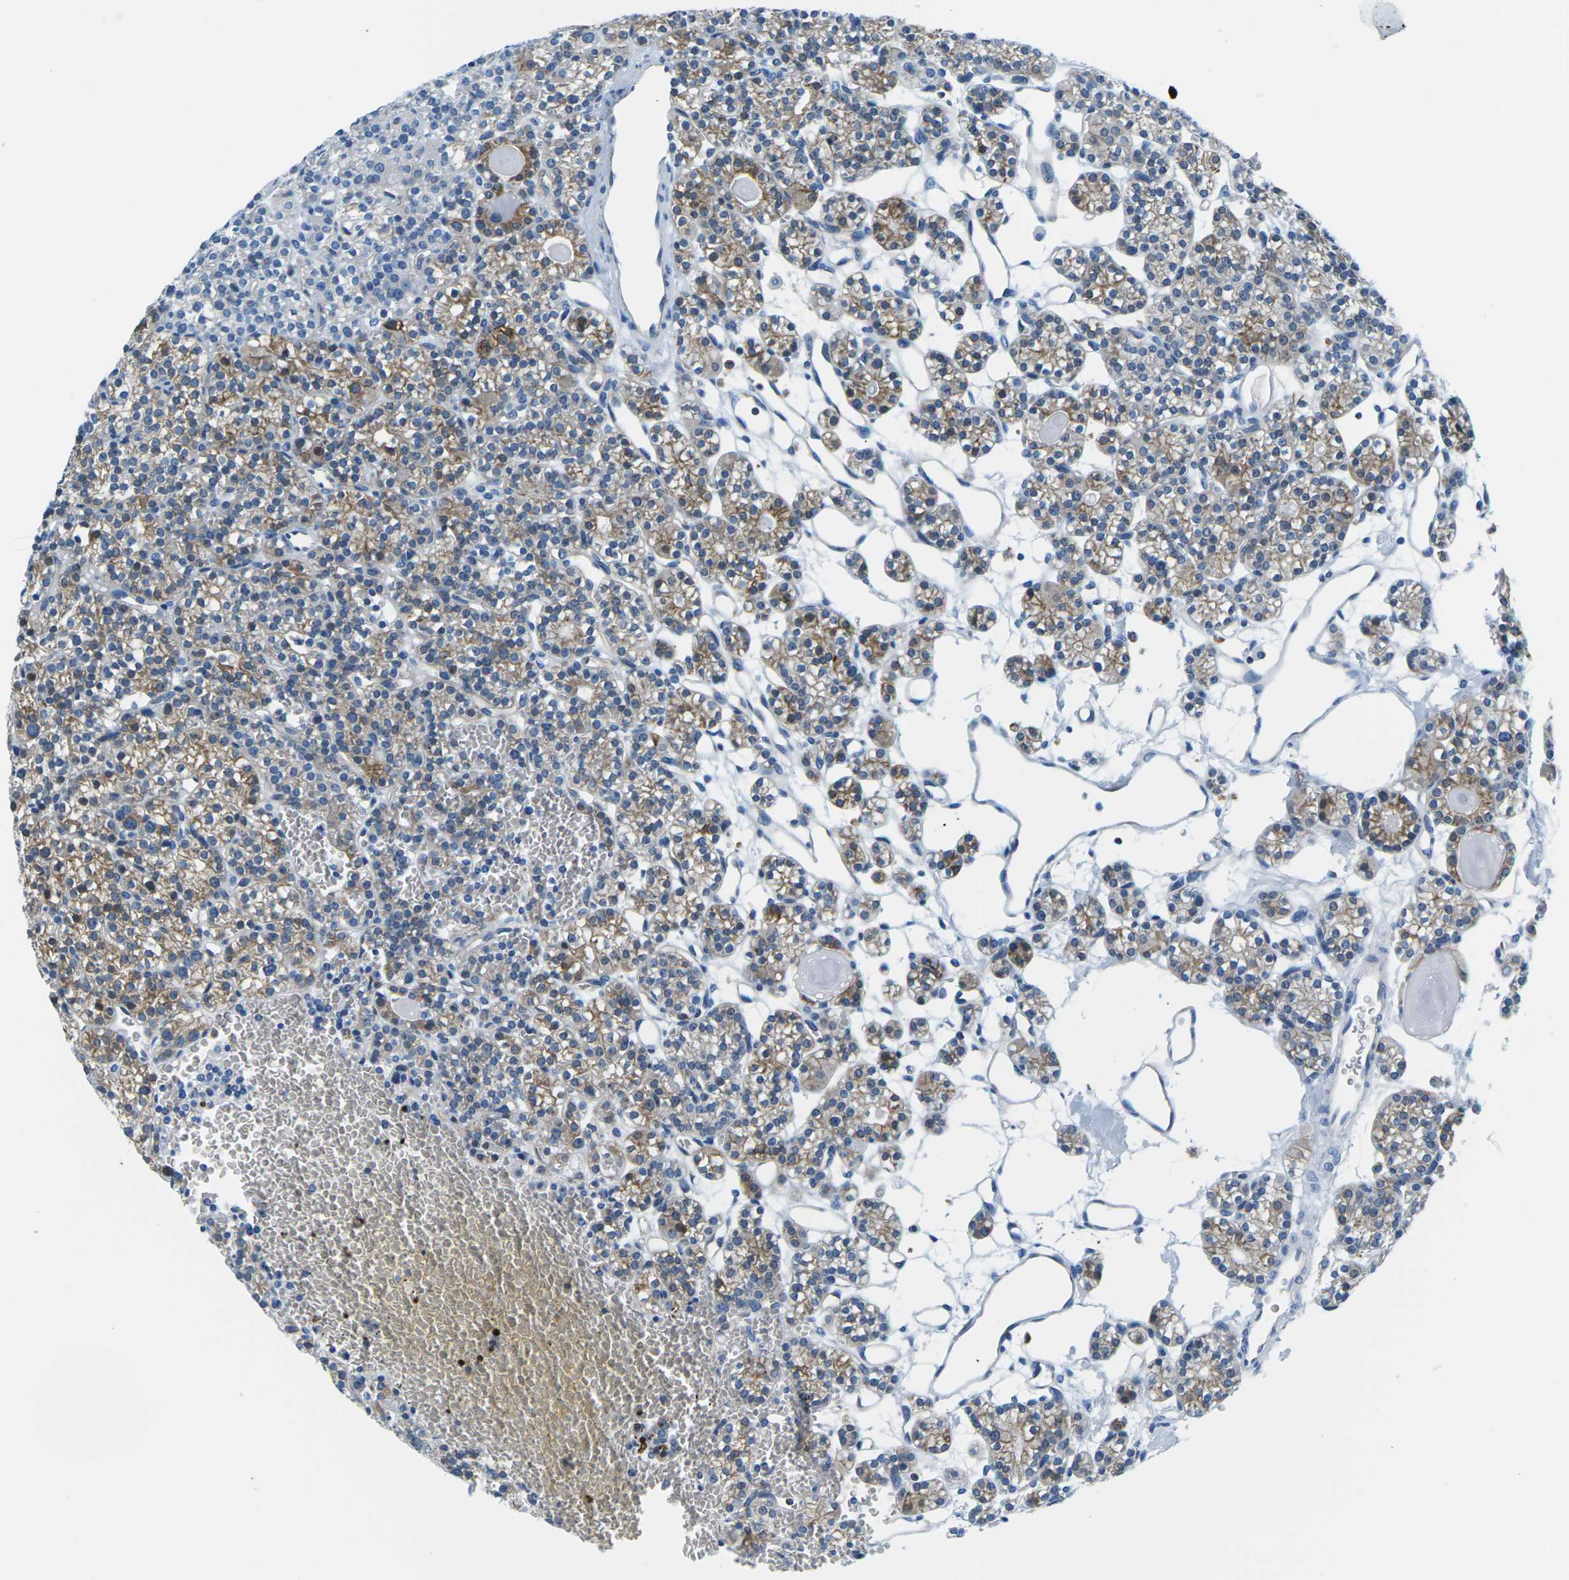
{"staining": {"intensity": "weak", "quantity": "25%-75%", "location": "cytoplasmic/membranous"}, "tissue": "parathyroid gland", "cell_type": "Glandular cells", "image_type": "normal", "snomed": [{"axis": "morphology", "description": "Normal tissue, NOS"}, {"axis": "topography", "description": "Parathyroid gland"}], "caption": "Immunohistochemistry (IHC) of benign human parathyroid gland exhibits low levels of weak cytoplasmic/membranous staining in about 25%-75% of glandular cells.", "gene": "SOCS4", "patient": {"sex": "female", "age": 64}}